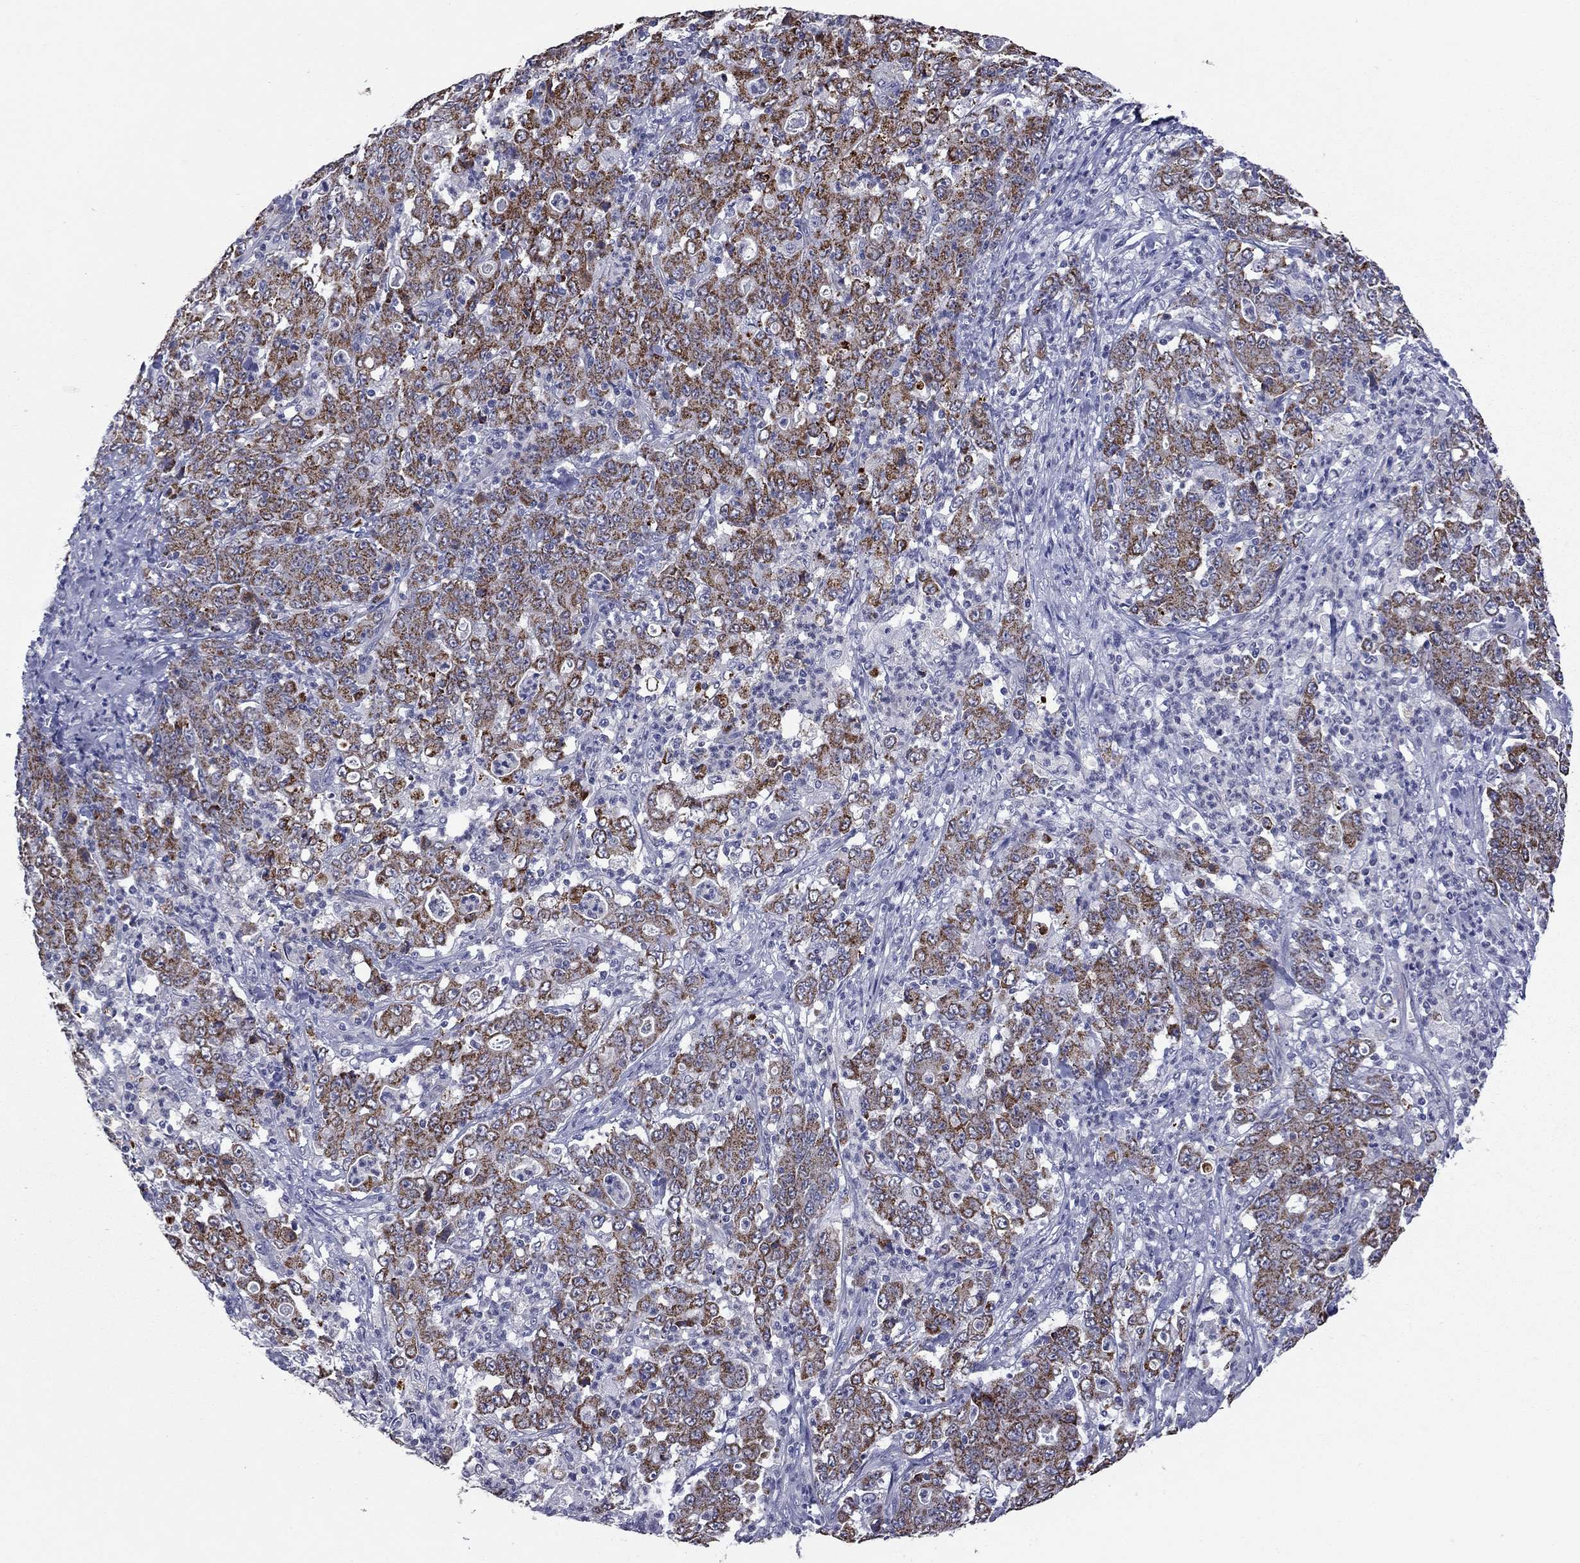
{"staining": {"intensity": "strong", "quantity": ">75%", "location": "cytoplasmic/membranous"}, "tissue": "stomach cancer", "cell_type": "Tumor cells", "image_type": "cancer", "snomed": [{"axis": "morphology", "description": "Adenocarcinoma, NOS"}, {"axis": "topography", "description": "Stomach, lower"}], "caption": "Stomach cancer (adenocarcinoma) stained with immunohistochemistry (IHC) displays strong cytoplasmic/membranous expression in approximately >75% of tumor cells.", "gene": "SHOC2", "patient": {"sex": "female", "age": 71}}